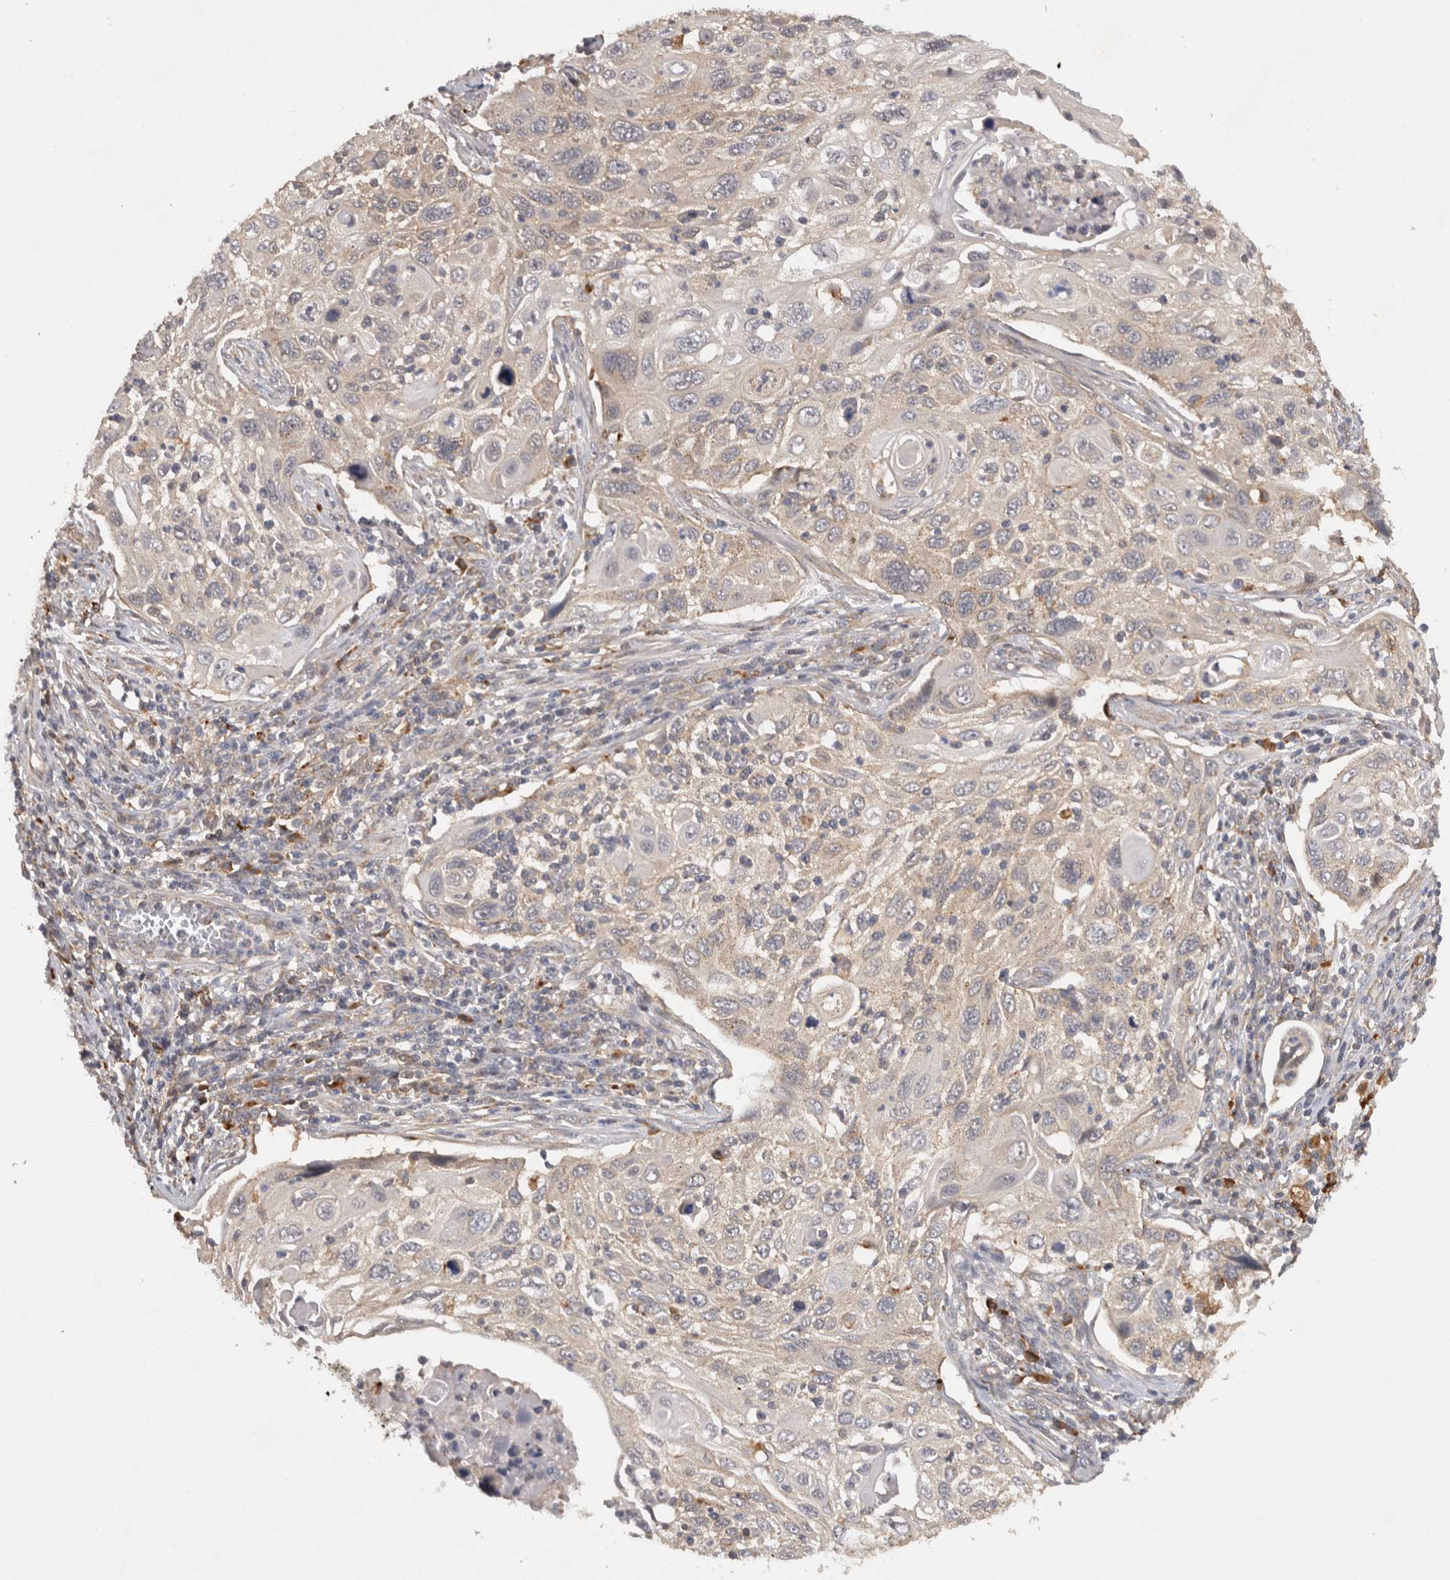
{"staining": {"intensity": "weak", "quantity": "<25%", "location": "cytoplasmic/membranous"}, "tissue": "cervical cancer", "cell_type": "Tumor cells", "image_type": "cancer", "snomed": [{"axis": "morphology", "description": "Squamous cell carcinoma, NOS"}, {"axis": "topography", "description": "Cervix"}], "caption": "The IHC histopathology image has no significant expression in tumor cells of cervical cancer tissue. (DAB (3,3'-diaminobenzidine) immunohistochemistry, high magnification).", "gene": "ACAT2", "patient": {"sex": "female", "age": 70}}